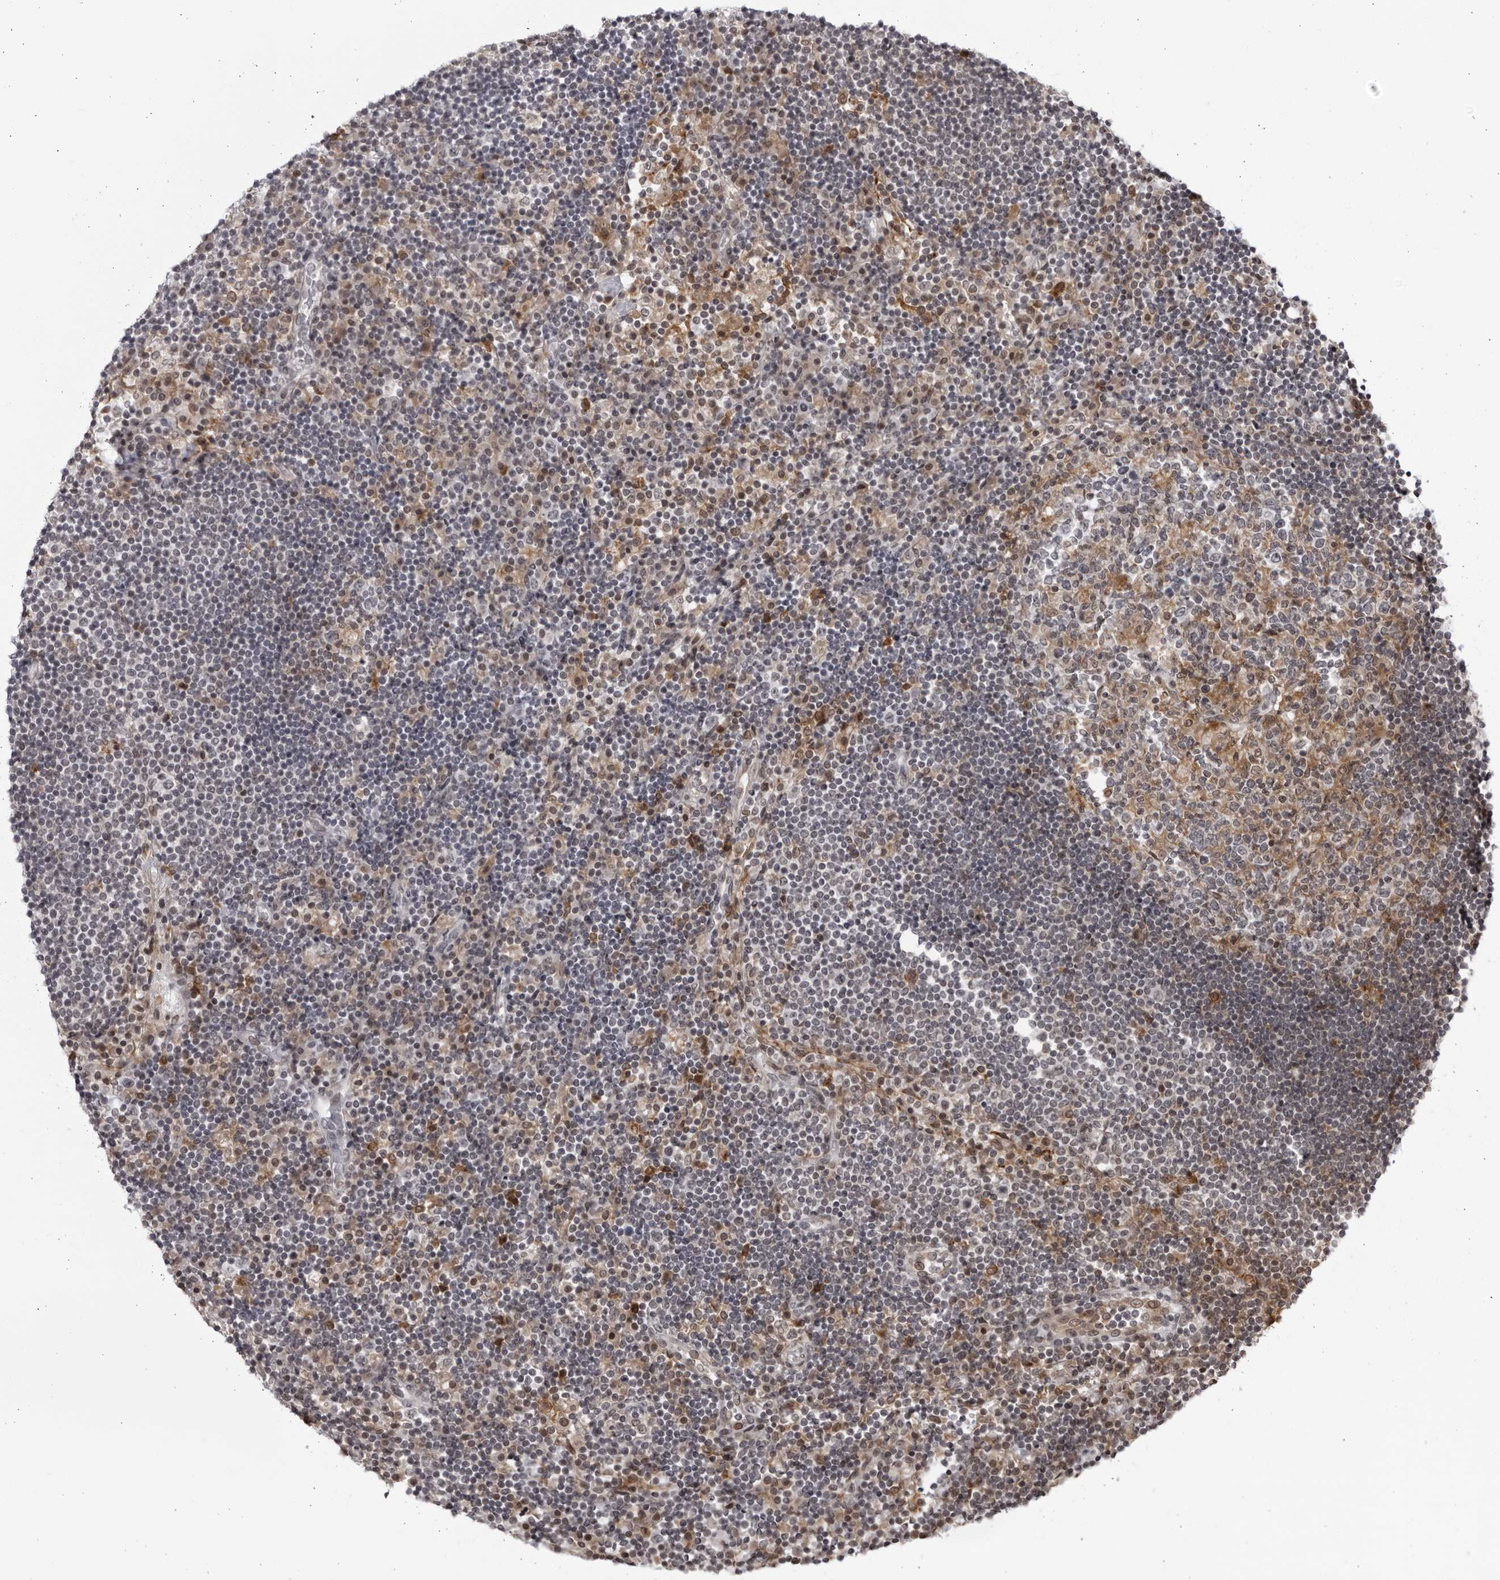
{"staining": {"intensity": "moderate", "quantity": "25%-75%", "location": "cytoplasmic/membranous"}, "tissue": "lymph node", "cell_type": "Germinal center cells", "image_type": "normal", "snomed": [{"axis": "morphology", "description": "Normal tissue, NOS"}, {"axis": "topography", "description": "Lymph node"}], "caption": "Human lymph node stained for a protein (brown) shows moderate cytoplasmic/membranous positive positivity in about 25%-75% of germinal center cells.", "gene": "DTL", "patient": {"sex": "female", "age": 53}}